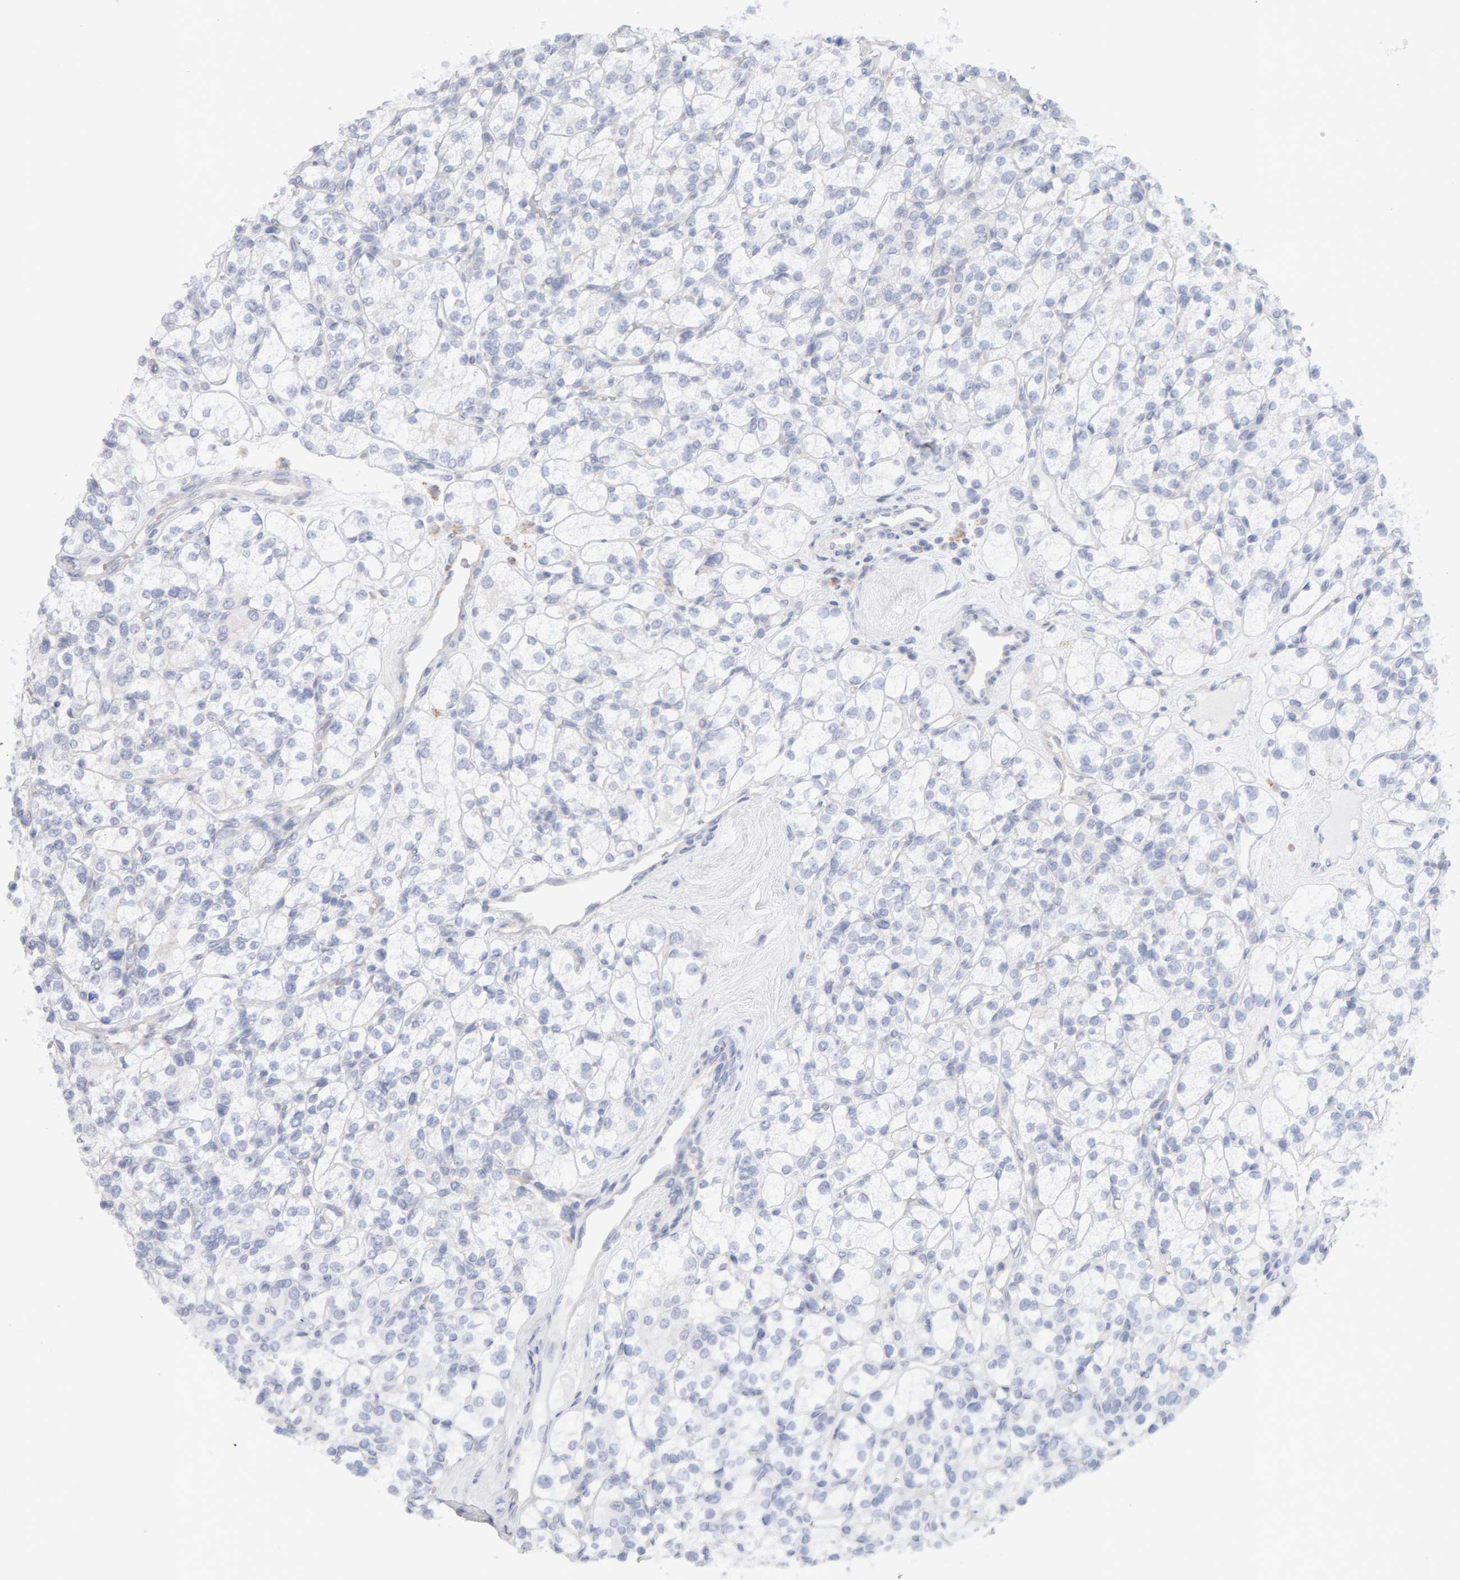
{"staining": {"intensity": "negative", "quantity": "none", "location": "none"}, "tissue": "renal cancer", "cell_type": "Tumor cells", "image_type": "cancer", "snomed": [{"axis": "morphology", "description": "Adenocarcinoma, NOS"}, {"axis": "topography", "description": "Kidney"}], "caption": "Immunohistochemical staining of human renal cancer exhibits no significant expression in tumor cells.", "gene": "METRNL", "patient": {"sex": "male", "age": 77}}